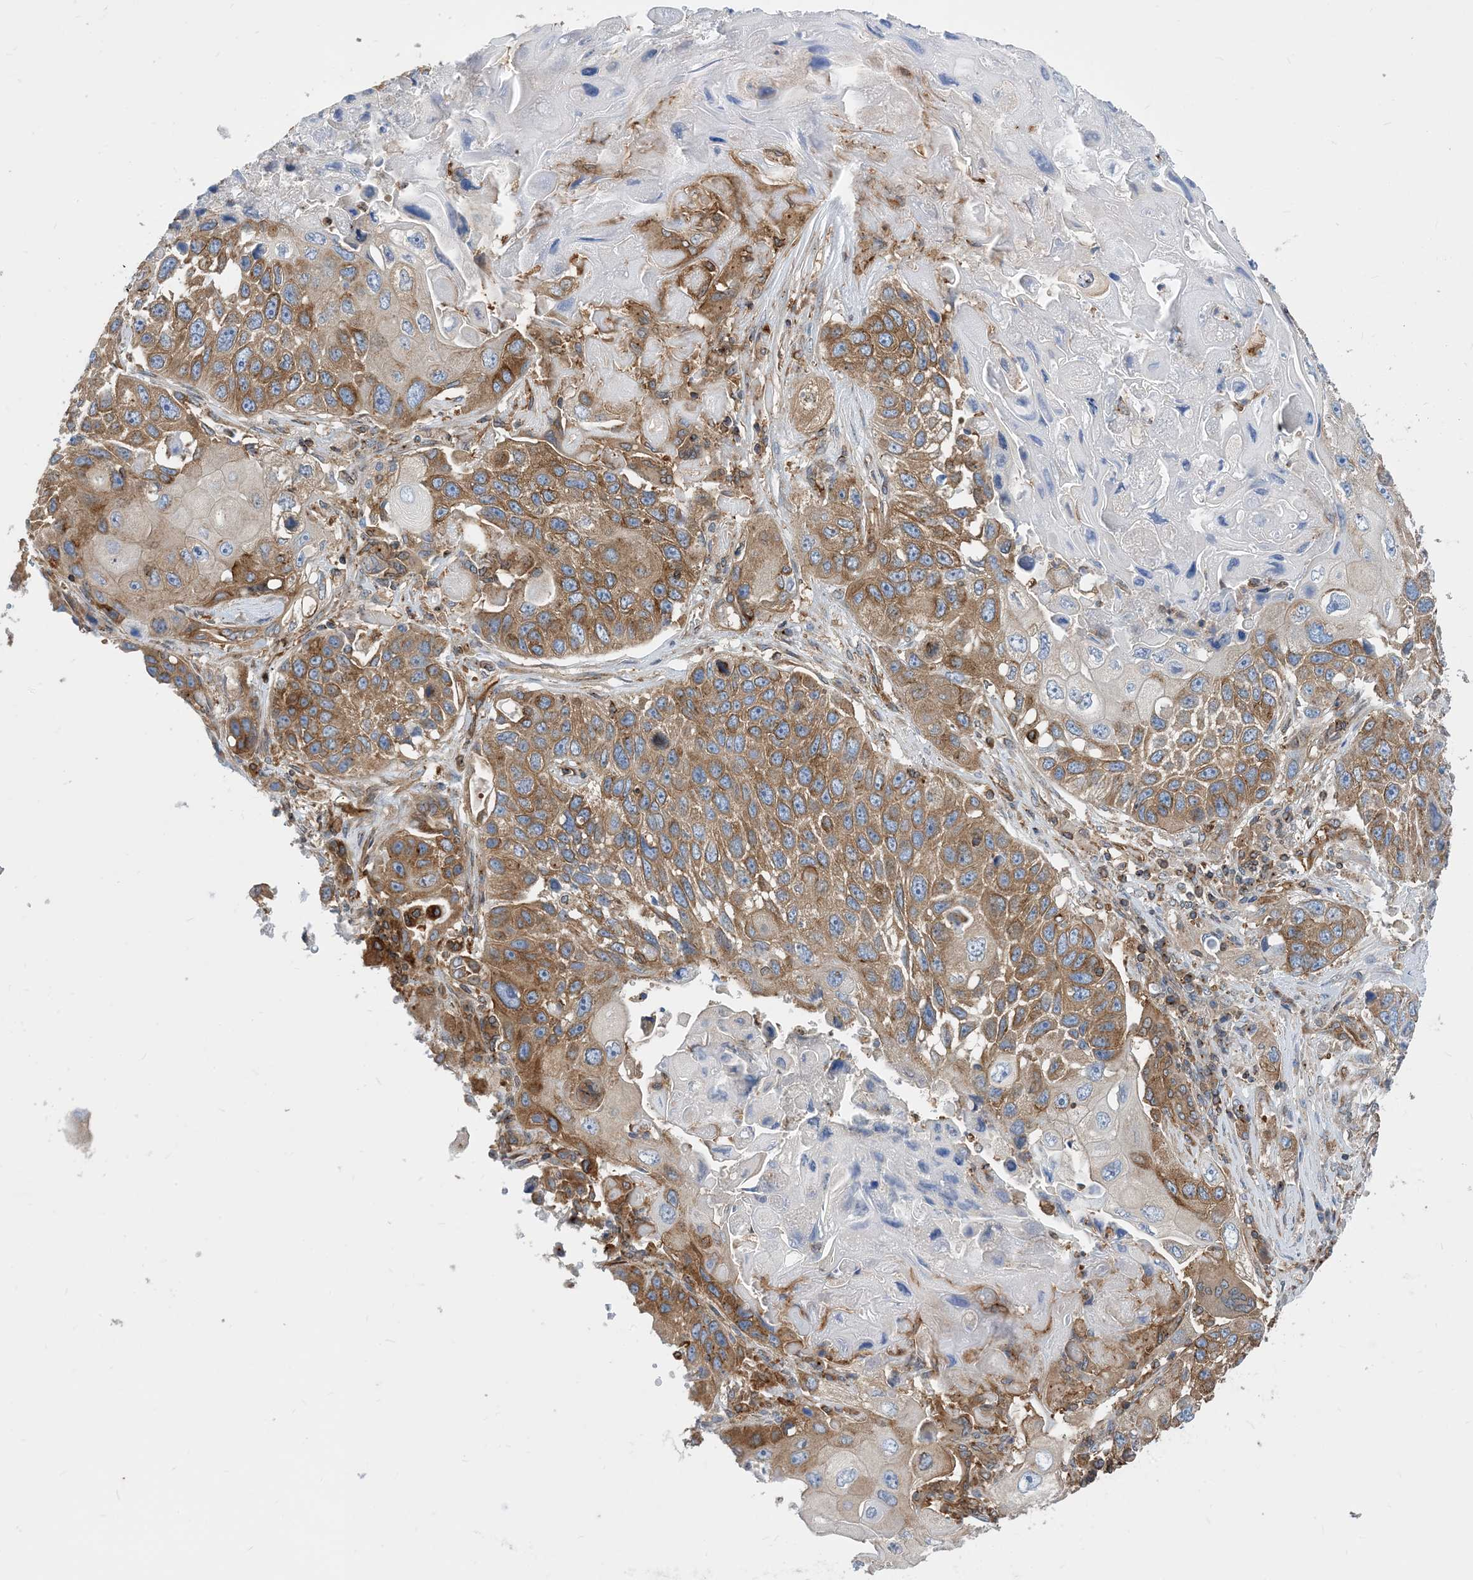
{"staining": {"intensity": "moderate", "quantity": ">75%", "location": "cytoplasmic/membranous"}, "tissue": "lung cancer", "cell_type": "Tumor cells", "image_type": "cancer", "snomed": [{"axis": "morphology", "description": "Squamous cell carcinoma, NOS"}, {"axis": "topography", "description": "Lung"}], "caption": "Immunohistochemistry image of neoplastic tissue: human squamous cell carcinoma (lung) stained using IHC reveals medium levels of moderate protein expression localized specifically in the cytoplasmic/membranous of tumor cells, appearing as a cytoplasmic/membranous brown color.", "gene": "DYNC1LI1", "patient": {"sex": "male", "age": 61}}